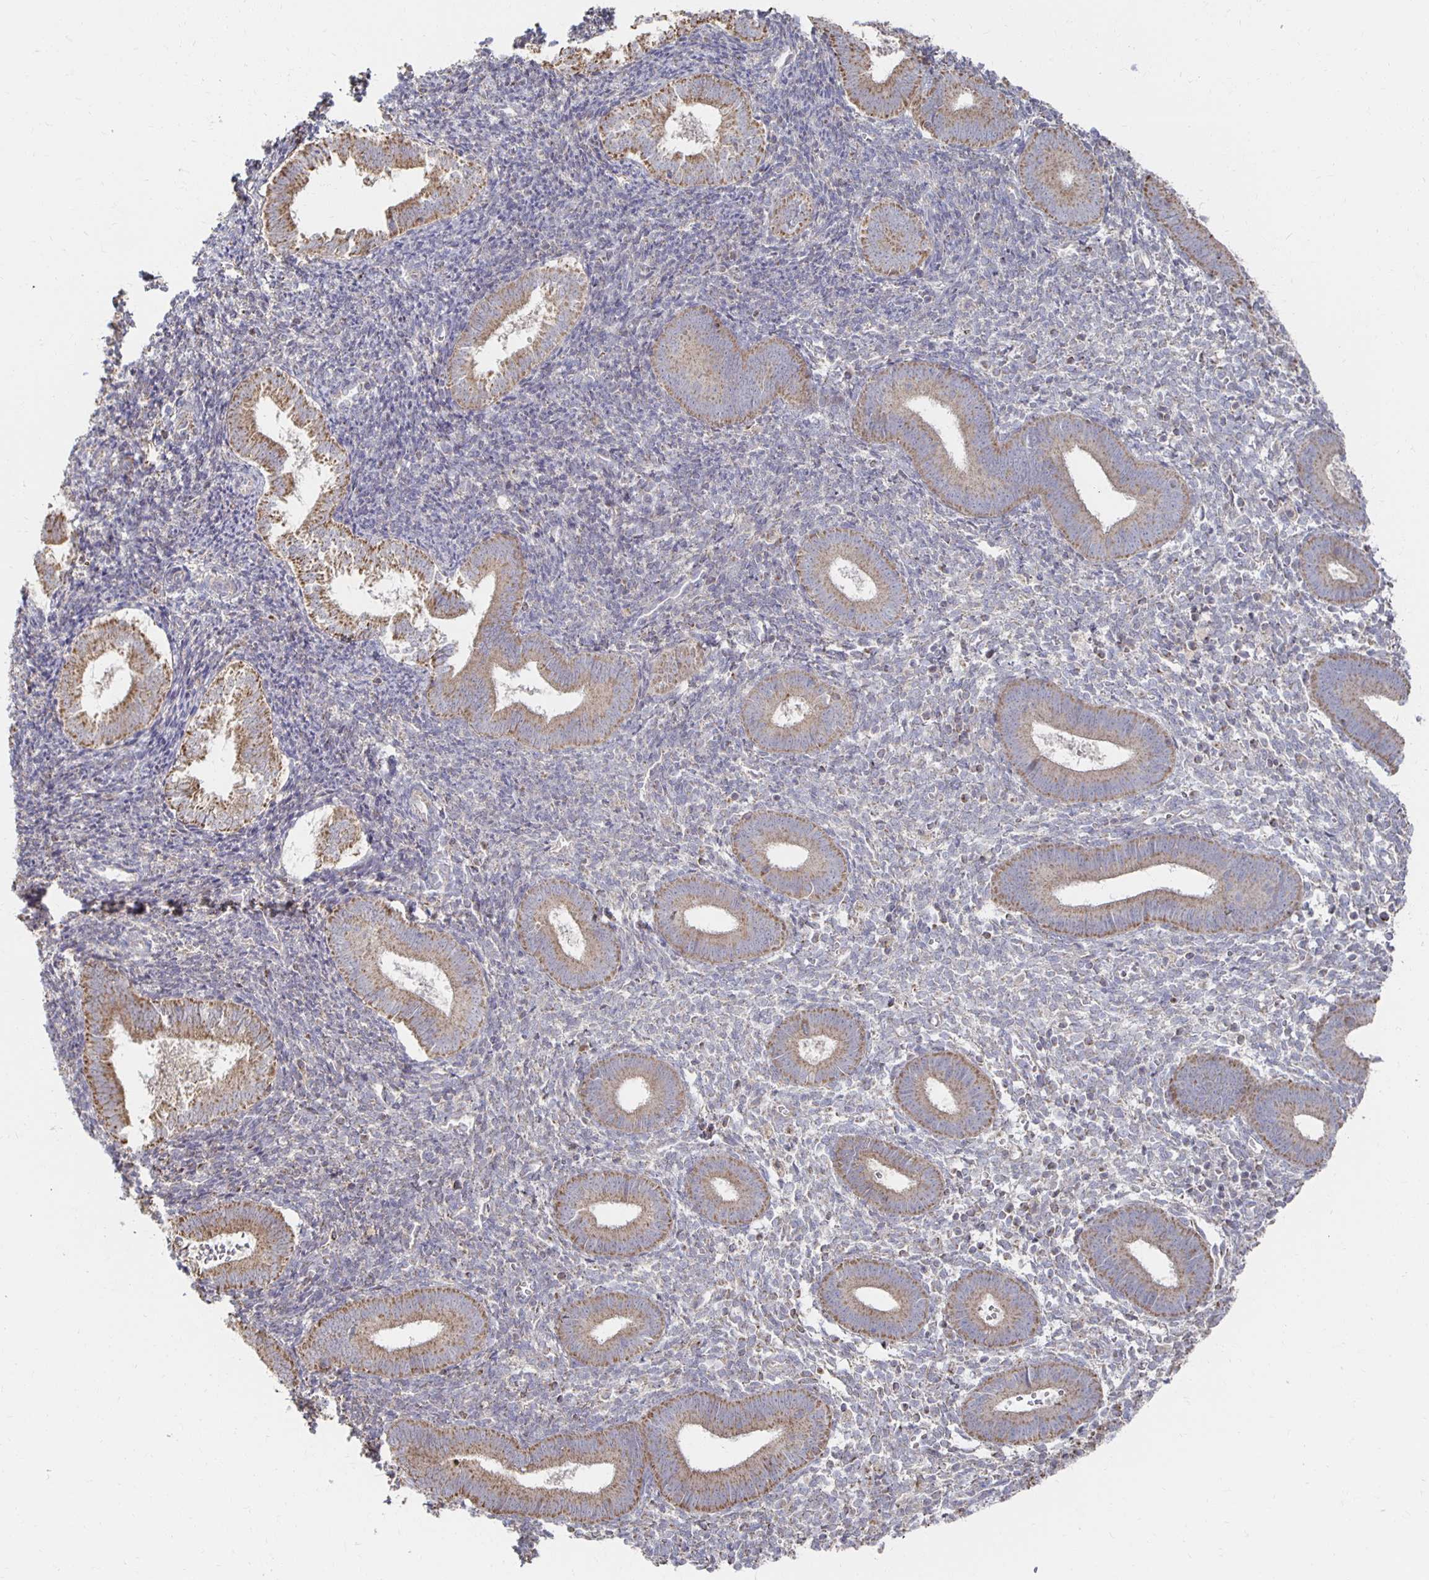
{"staining": {"intensity": "negative", "quantity": "none", "location": "none"}, "tissue": "endometrium", "cell_type": "Cells in endometrial stroma", "image_type": "normal", "snomed": [{"axis": "morphology", "description": "Normal tissue, NOS"}, {"axis": "topography", "description": "Endometrium"}], "caption": "Cells in endometrial stroma are negative for protein expression in benign human endometrium. The staining was performed using DAB to visualize the protein expression in brown, while the nuclei were stained in blue with hematoxylin (Magnification: 20x).", "gene": "NKX2", "patient": {"sex": "female", "age": 25}}